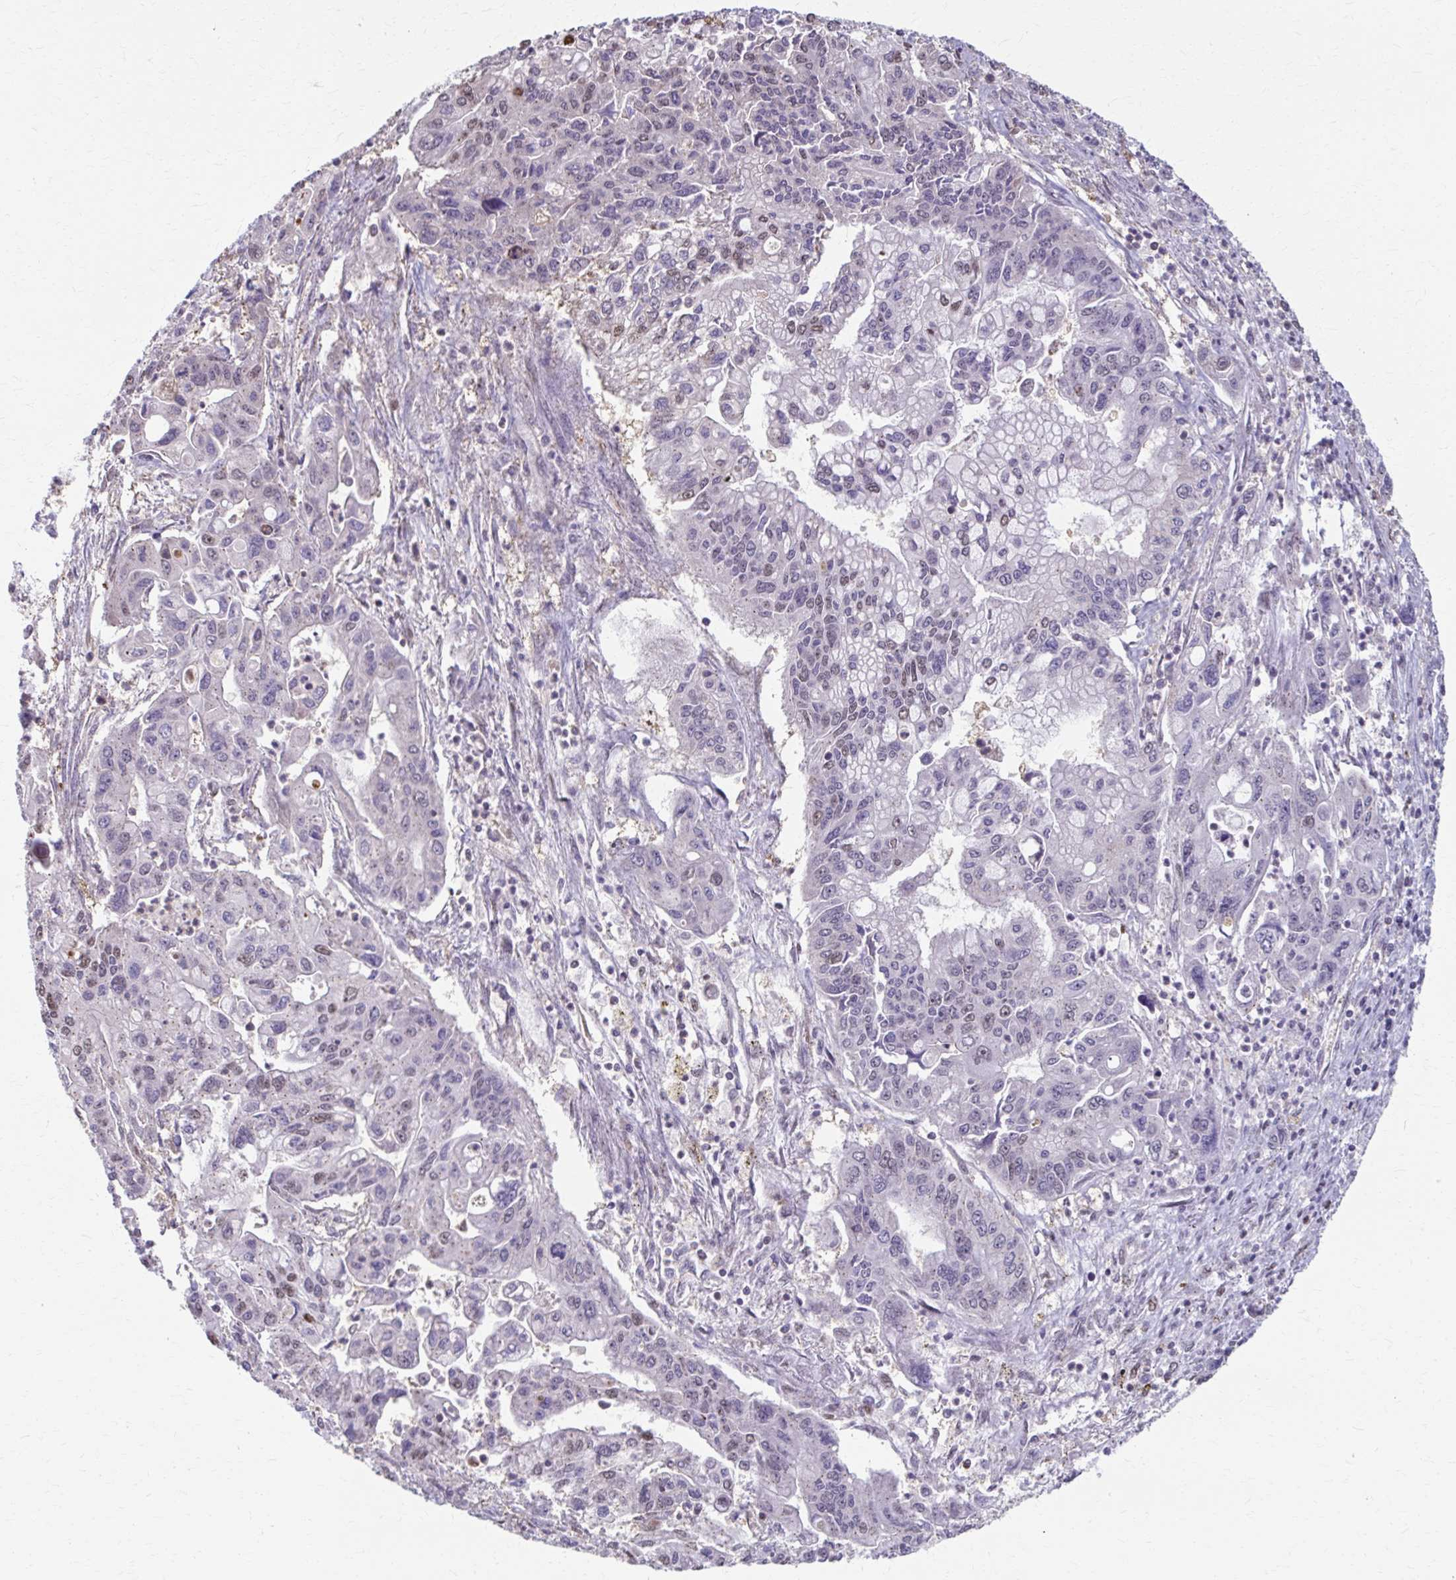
{"staining": {"intensity": "weak", "quantity": "<25%", "location": "nuclear"}, "tissue": "pancreatic cancer", "cell_type": "Tumor cells", "image_type": "cancer", "snomed": [{"axis": "morphology", "description": "Adenocarcinoma, NOS"}, {"axis": "topography", "description": "Pancreas"}], "caption": "Human pancreatic cancer (adenocarcinoma) stained for a protein using immunohistochemistry (IHC) exhibits no staining in tumor cells.", "gene": "ING4", "patient": {"sex": "male", "age": 62}}